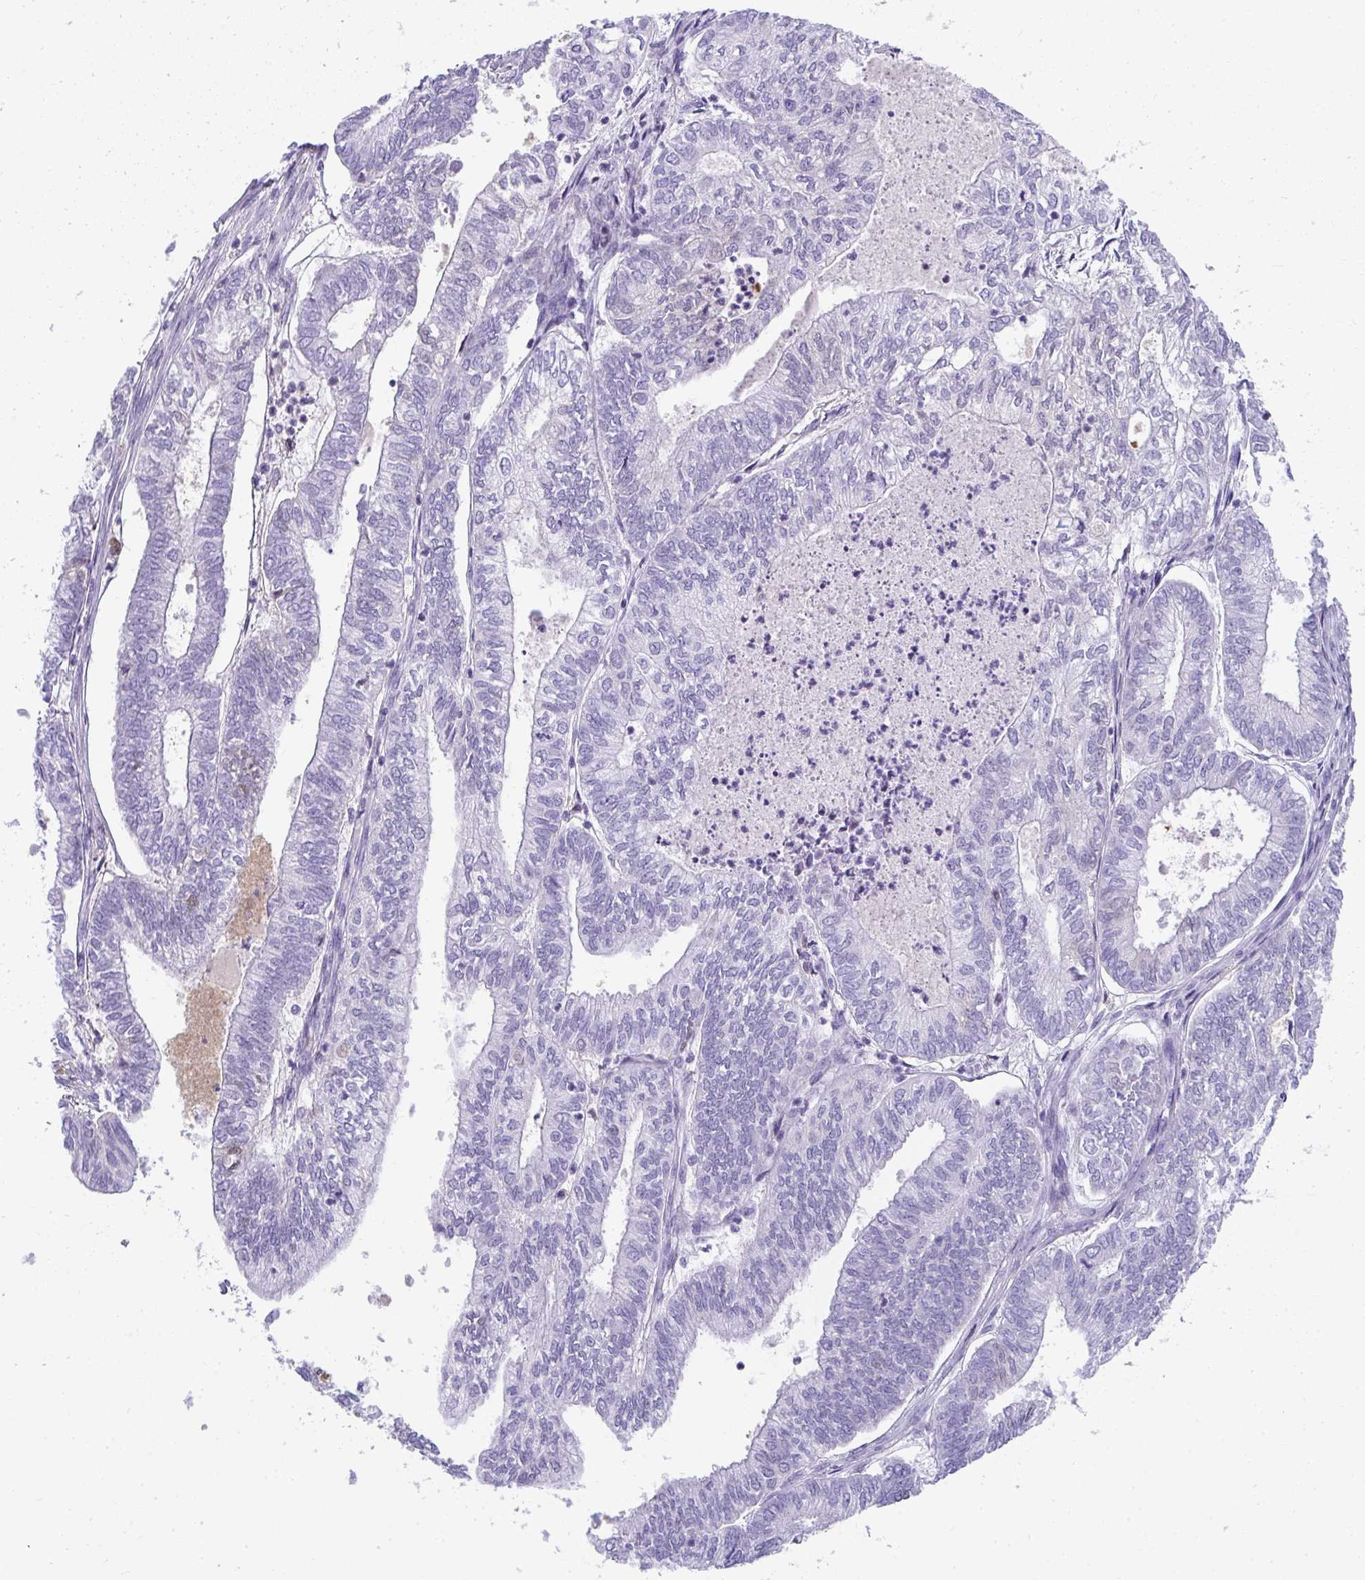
{"staining": {"intensity": "negative", "quantity": "none", "location": "none"}, "tissue": "ovarian cancer", "cell_type": "Tumor cells", "image_type": "cancer", "snomed": [{"axis": "morphology", "description": "Carcinoma, endometroid"}, {"axis": "topography", "description": "Ovary"}], "caption": "Immunohistochemistry micrograph of neoplastic tissue: human endometroid carcinoma (ovarian) stained with DAB (3,3'-diaminobenzidine) demonstrates no significant protein staining in tumor cells.", "gene": "ZSWIM3", "patient": {"sex": "female", "age": 64}}